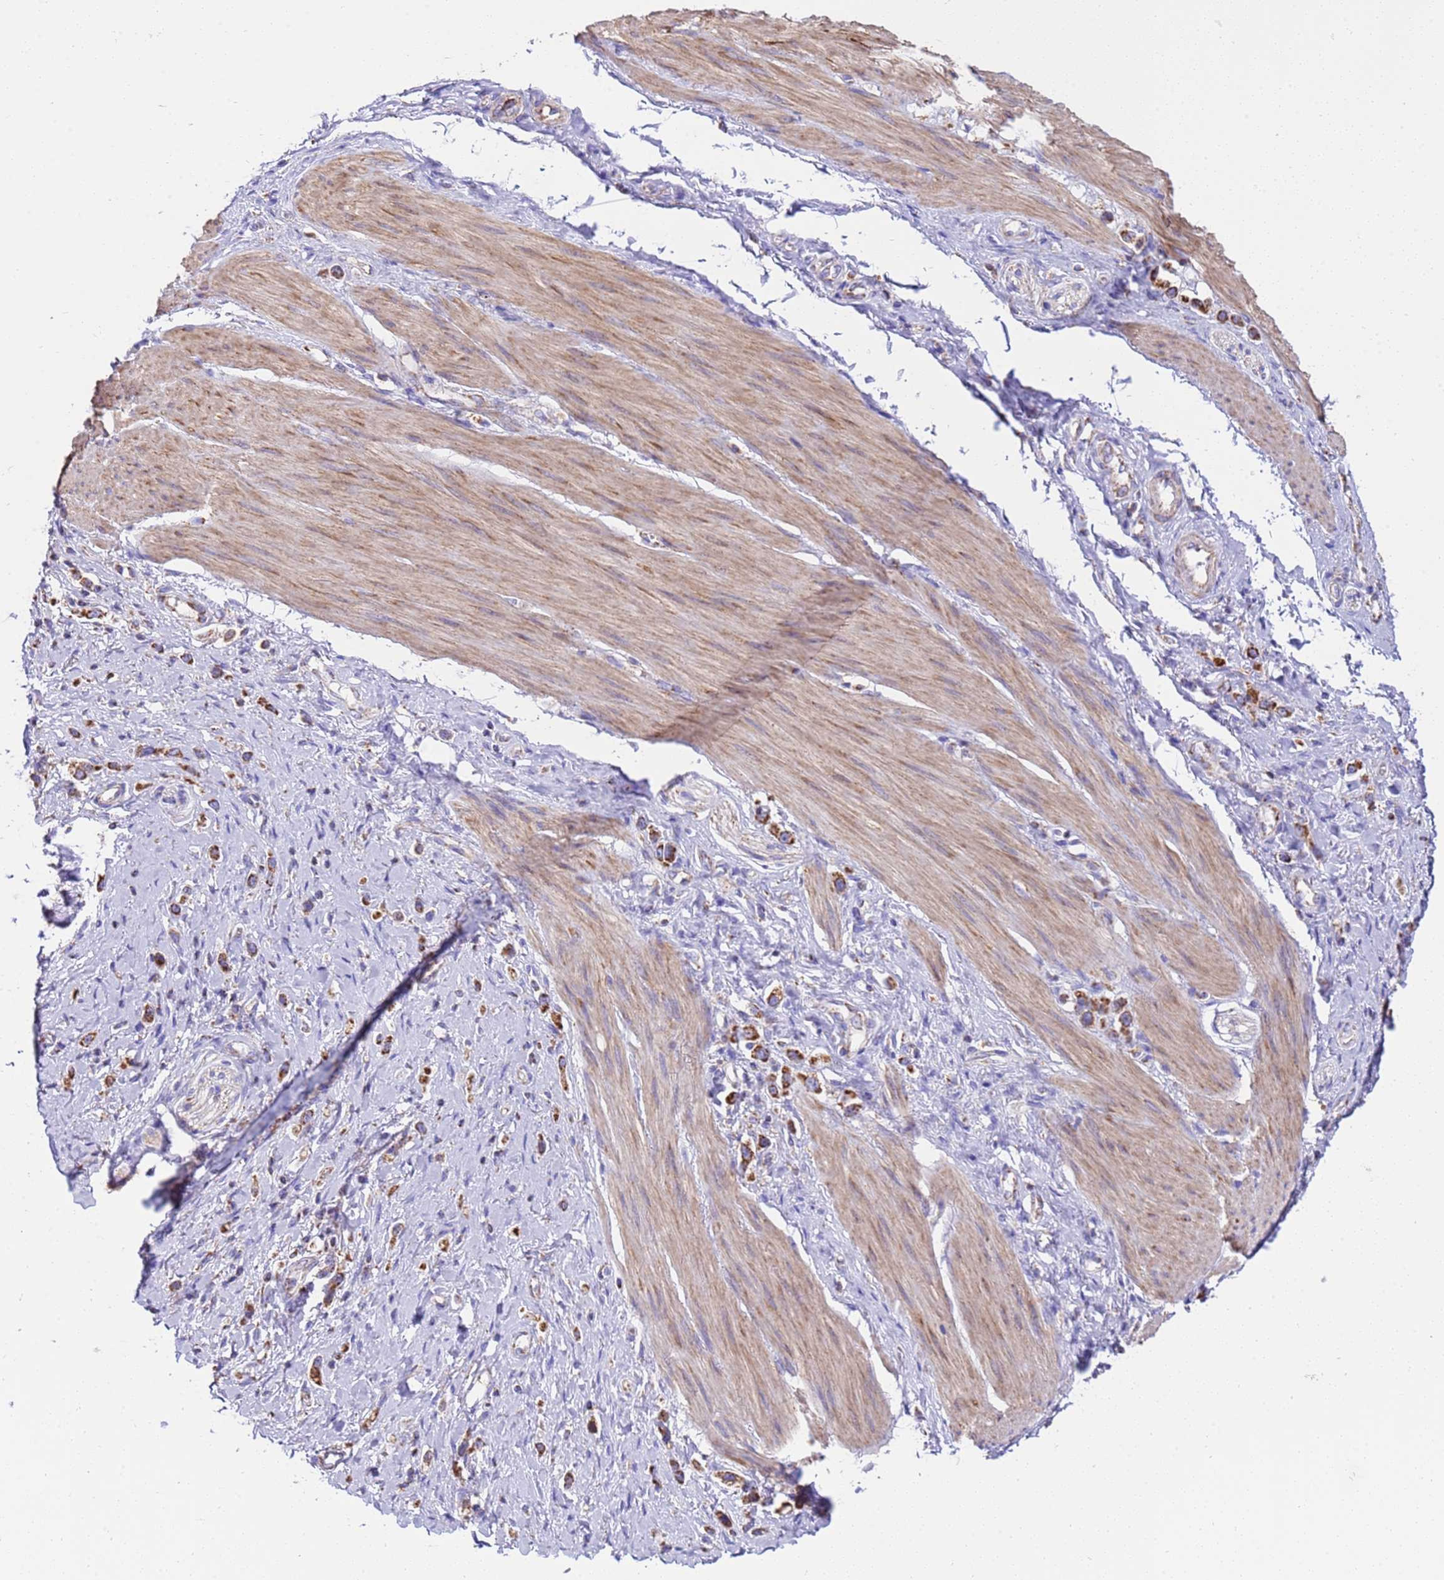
{"staining": {"intensity": "strong", "quantity": ">75%", "location": "cytoplasmic/membranous"}, "tissue": "stomach cancer", "cell_type": "Tumor cells", "image_type": "cancer", "snomed": [{"axis": "morphology", "description": "Adenocarcinoma, NOS"}, {"axis": "topography", "description": "Stomach"}], "caption": "Stomach adenocarcinoma was stained to show a protein in brown. There is high levels of strong cytoplasmic/membranous positivity in approximately >75% of tumor cells. (brown staining indicates protein expression, while blue staining denotes nuclei).", "gene": "RNF165", "patient": {"sex": "female", "age": 65}}